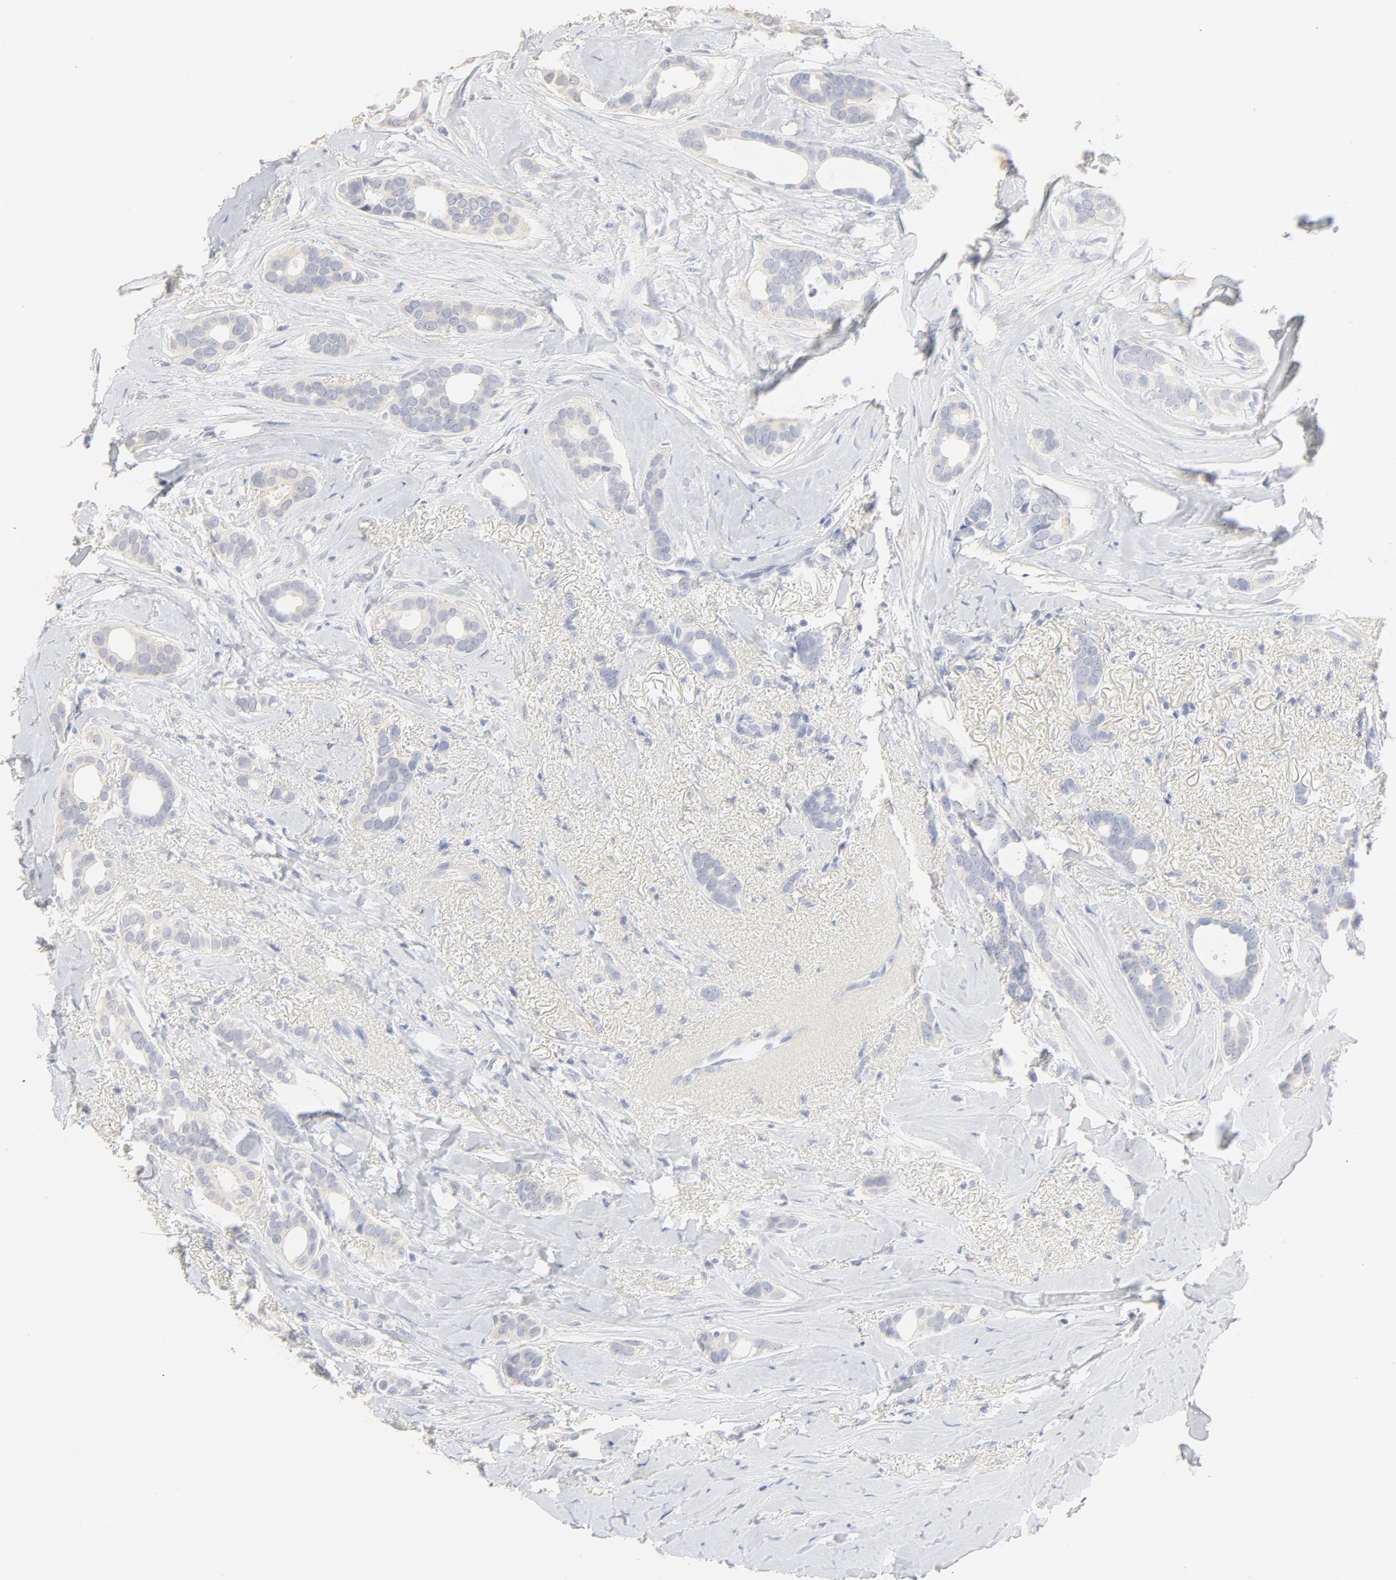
{"staining": {"intensity": "negative", "quantity": "none", "location": "none"}, "tissue": "breast cancer", "cell_type": "Tumor cells", "image_type": "cancer", "snomed": [{"axis": "morphology", "description": "Duct carcinoma"}, {"axis": "topography", "description": "Breast"}], "caption": "This image is of breast cancer stained with immunohistochemistry to label a protein in brown with the nuclei are counter-stained blue. There is no expression in tumor cells. (Immunohistochemistry, brightfield microscopy, high magnification).", "gene": "FCGBP", "patient": {"sex": "female", "age": 54}}